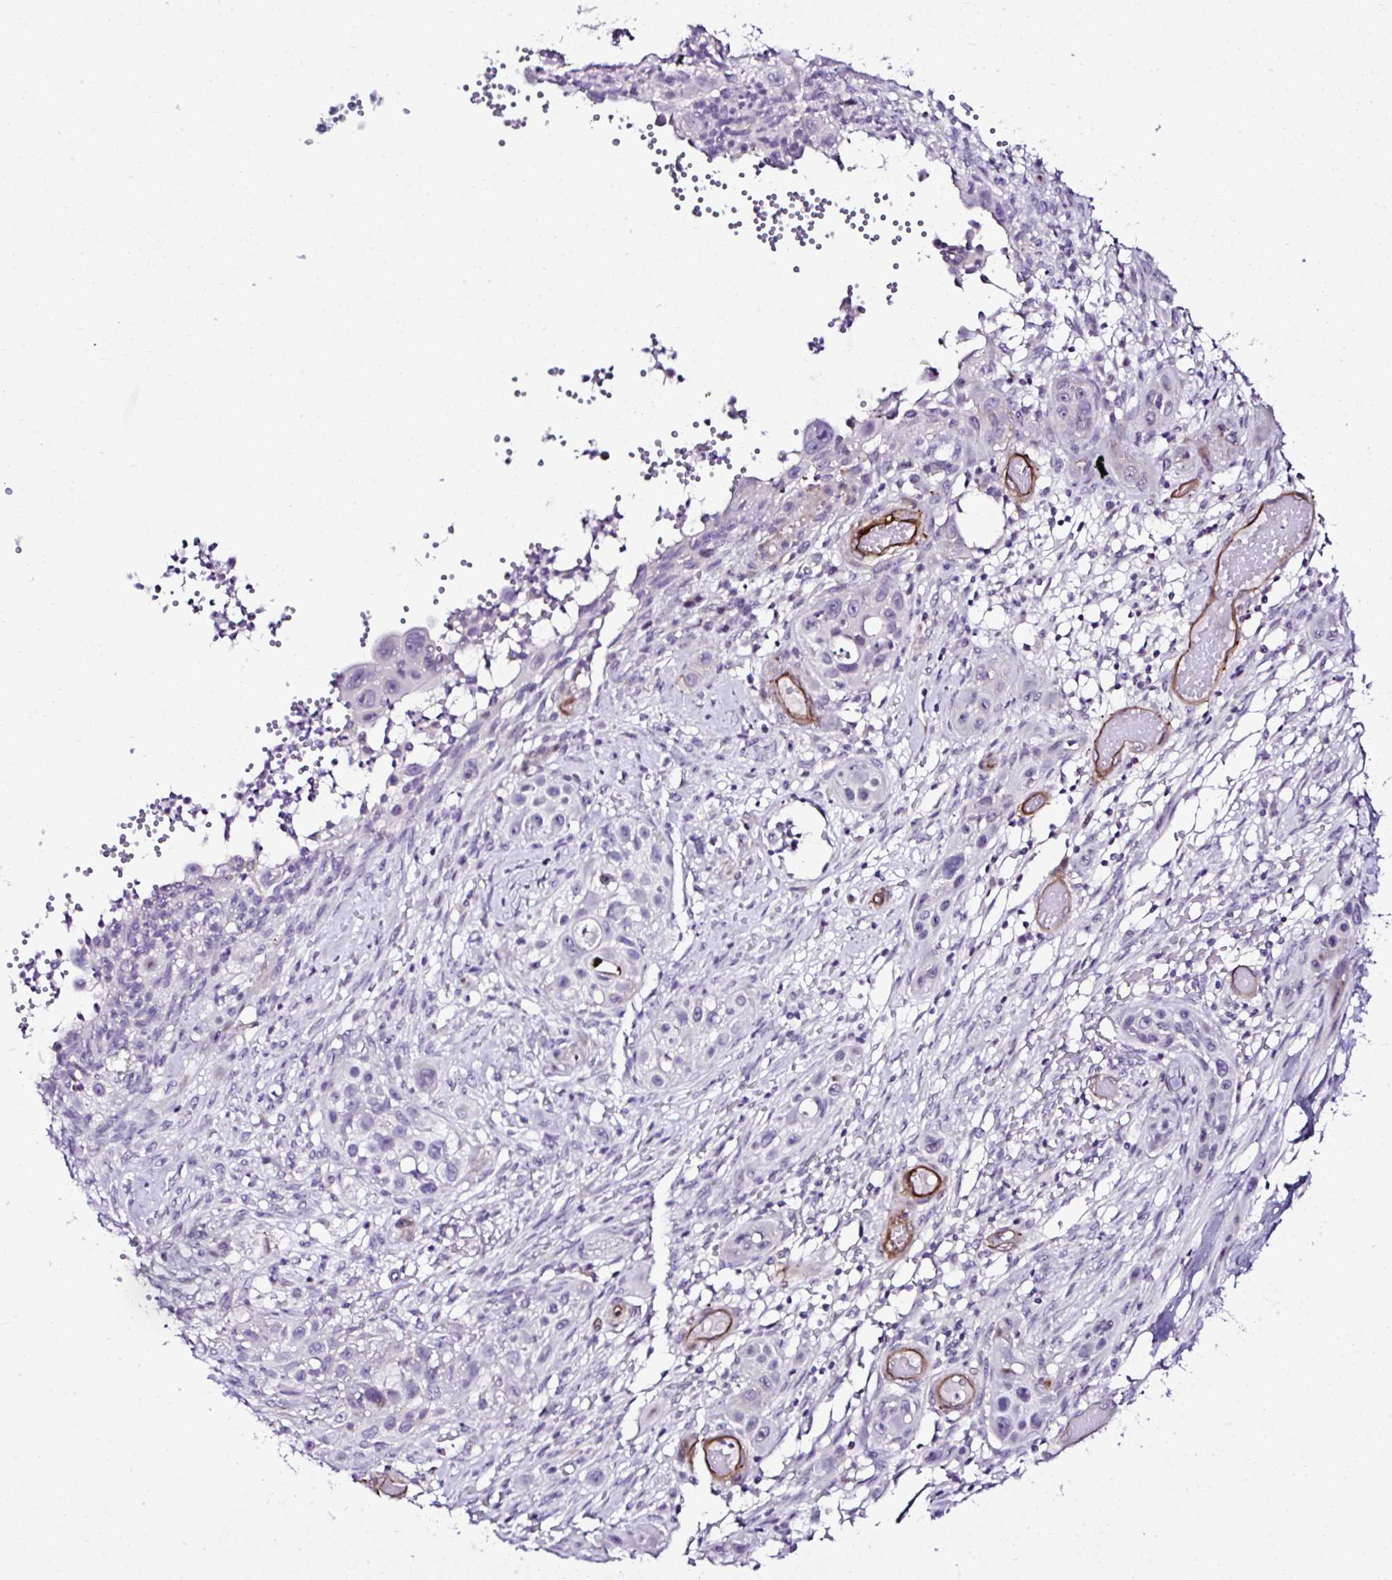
{"staining": {"intensity": "negative", "quantity": "none", "location": "none"}, "tissue": "skin cancer", "cell_type": "Tumor cells", "image_type": "cancer", "snomed": [{"axis": "morphology", "description": "Squamous cell carcinoma, NOS"}, {"axis": "topography", "description": "Skin"}], "caption": "Protein analysis of squamous cell carcinoma (skin) displays no significant expression in tumor cells.", "gene": "FBXO34", "patient": {"sex": "female", "age": 69}}